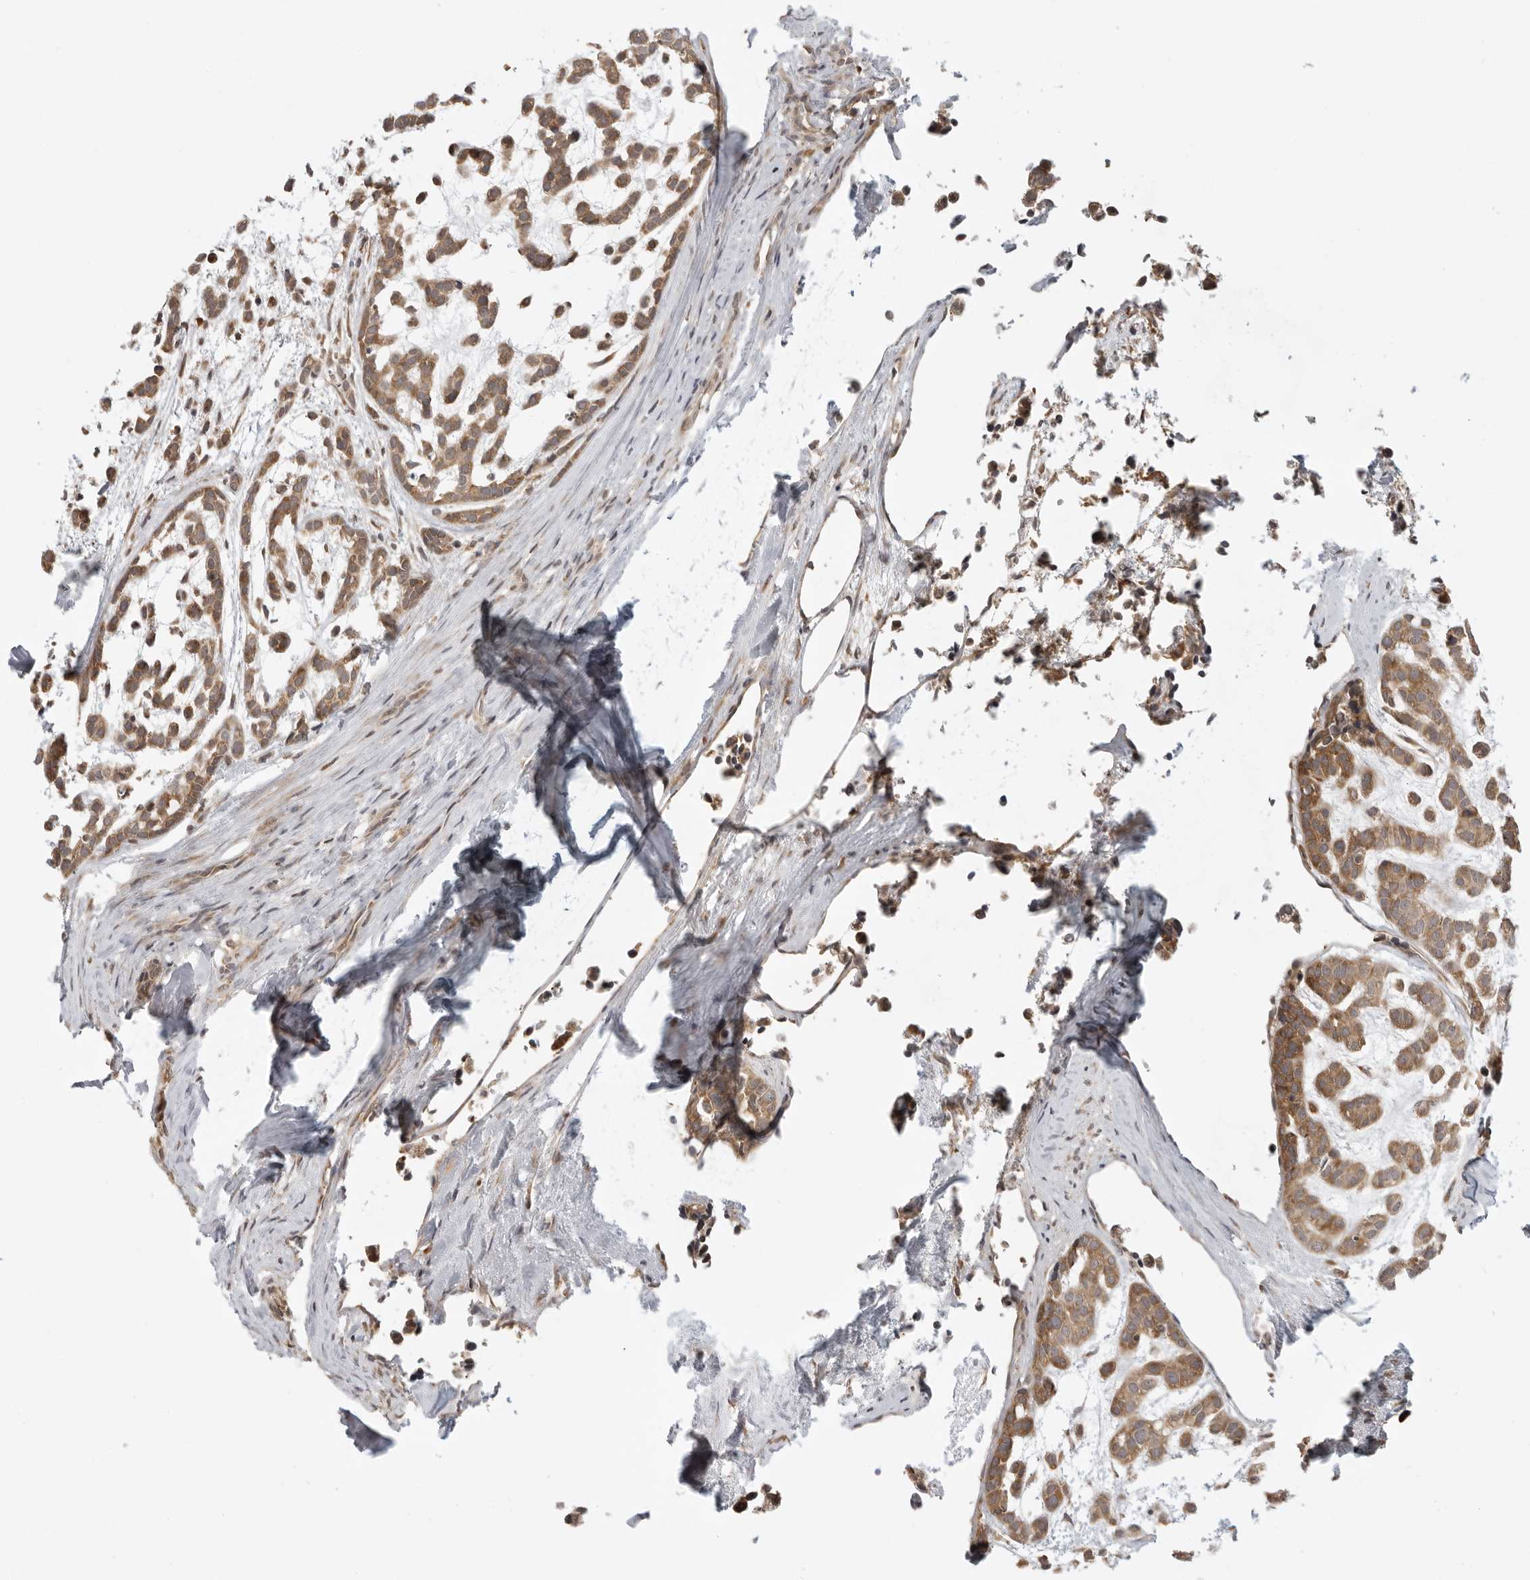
{"staining": {"intensity": "moderate", "quantity": ">75%", "location": "cytoplasmic/membranous"}, "tissue": "head and neck cancer", "cell_type": "Tumor cells", "image_type": "cancer", "snomed": [{"axis": "morphology", "description": "Adenocarcinoma, NOS"}, {"axis": "morphology", "description": "Adenoma, NOS"}, {"axis": "topography", "description": "Head-Neck"}], "caption": "The immunohistochemical stain shows moderate cytoplasmic/membranous expression in tumor cells of head and neck cancer tissue.", "gene": "PRRC2A", "patient": {"sex": "female", "age": 55}}